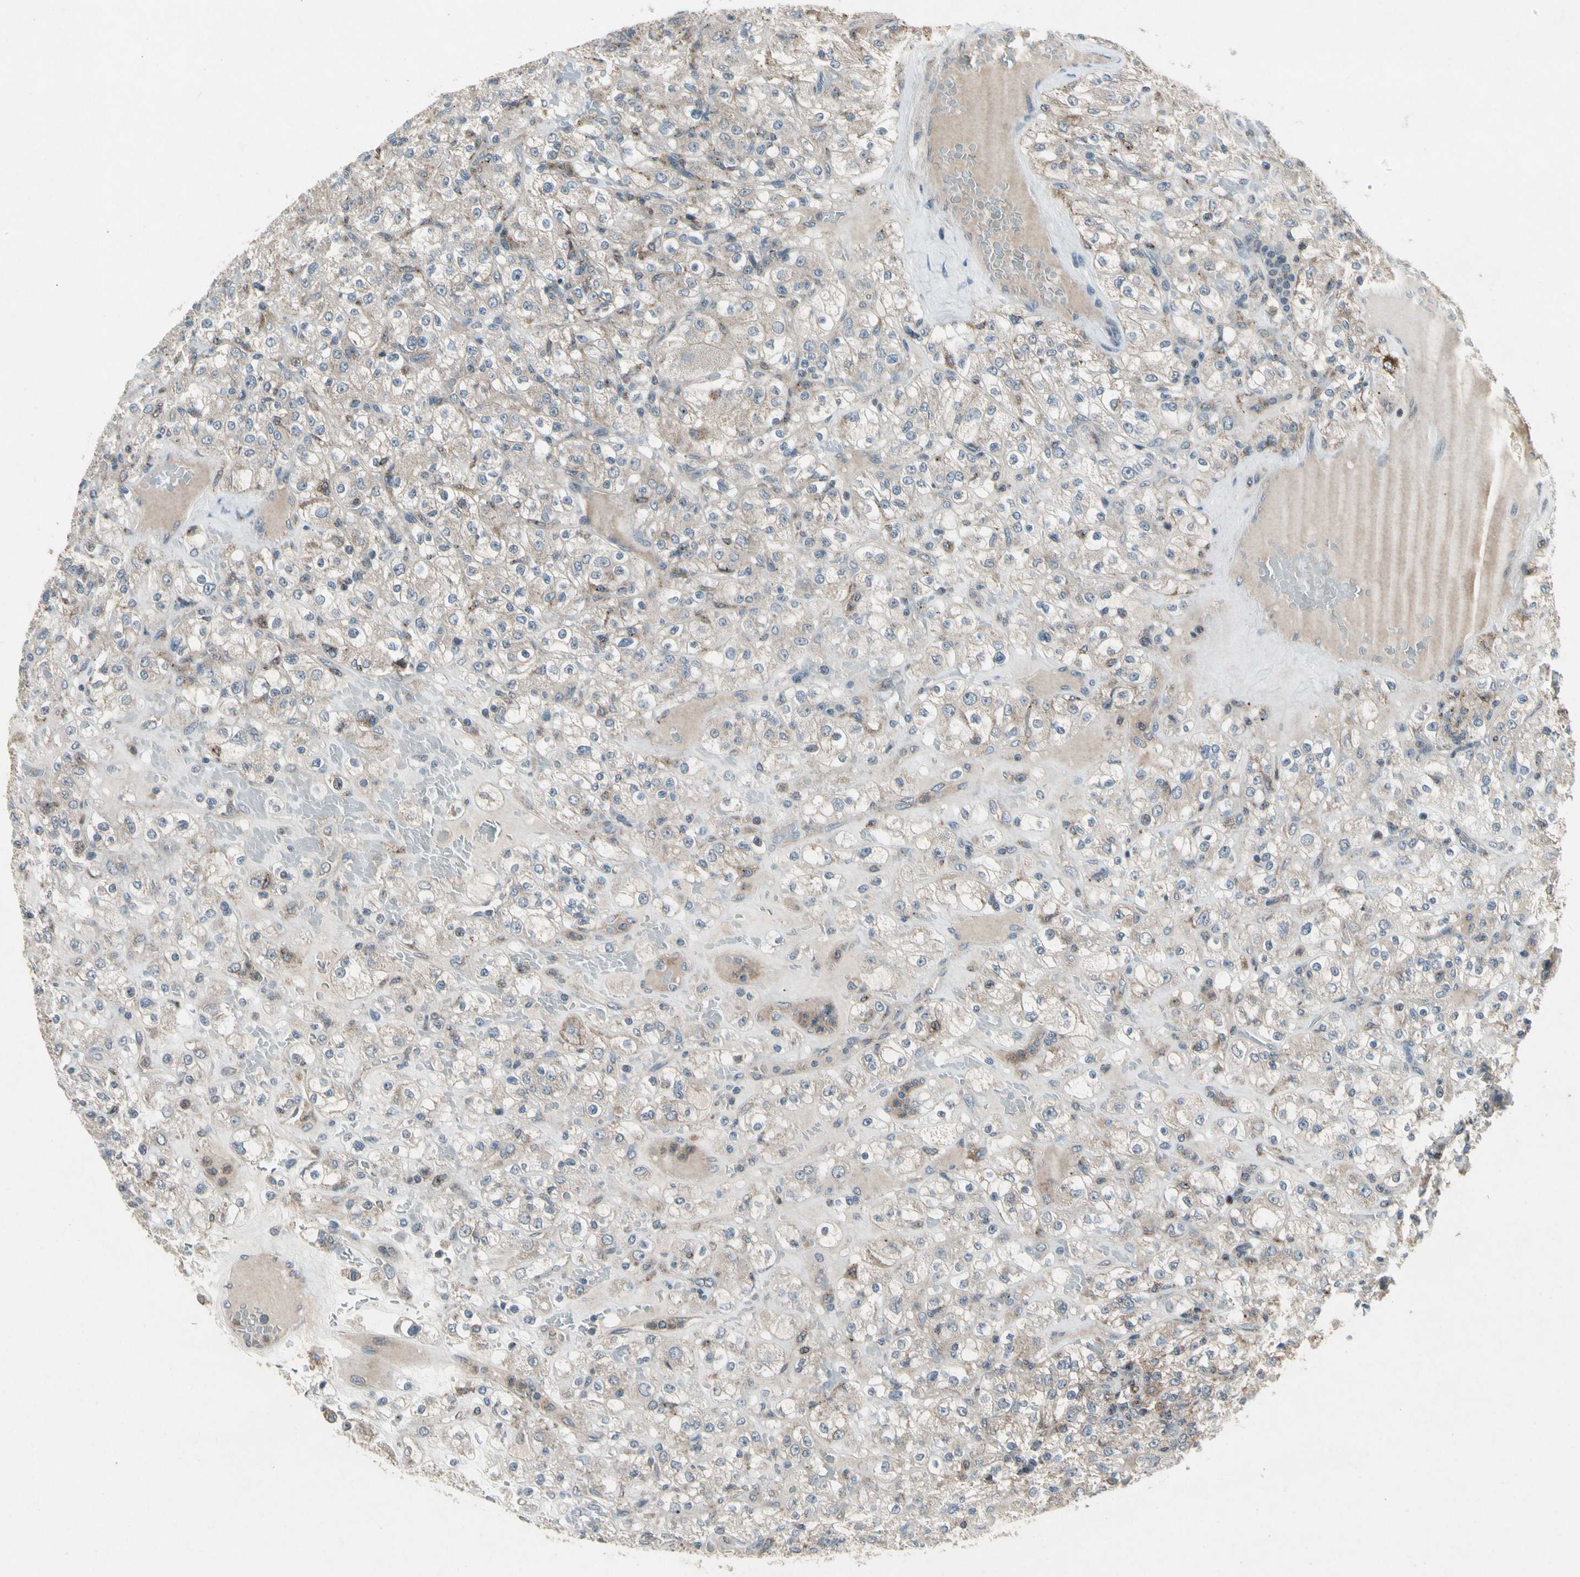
{"staining": {"intensity": "weak", "quantity": "25%-75%", "location": "cytoplasmic/membranous"}, "tissue": "renal cancer", "cell_type": "Tumor cells", "image_type": "cancer", "snomed": [{"axis": "morphology", "description": "Normal tissue, NOS"}, {"axis": "morphology", "description": "Adenocarcinoma, NOS"}, {"axis": "topography", "description": "Kidney"}], "caption": "Protein expression analysis of human renal cancer (adenocarcinoma) reveals weak cytoplasmic/membranous positivity in approximately 25%-75% of tumor cells.", "gene": "NMI", "patient": {"sex": "female", "age": 72}}